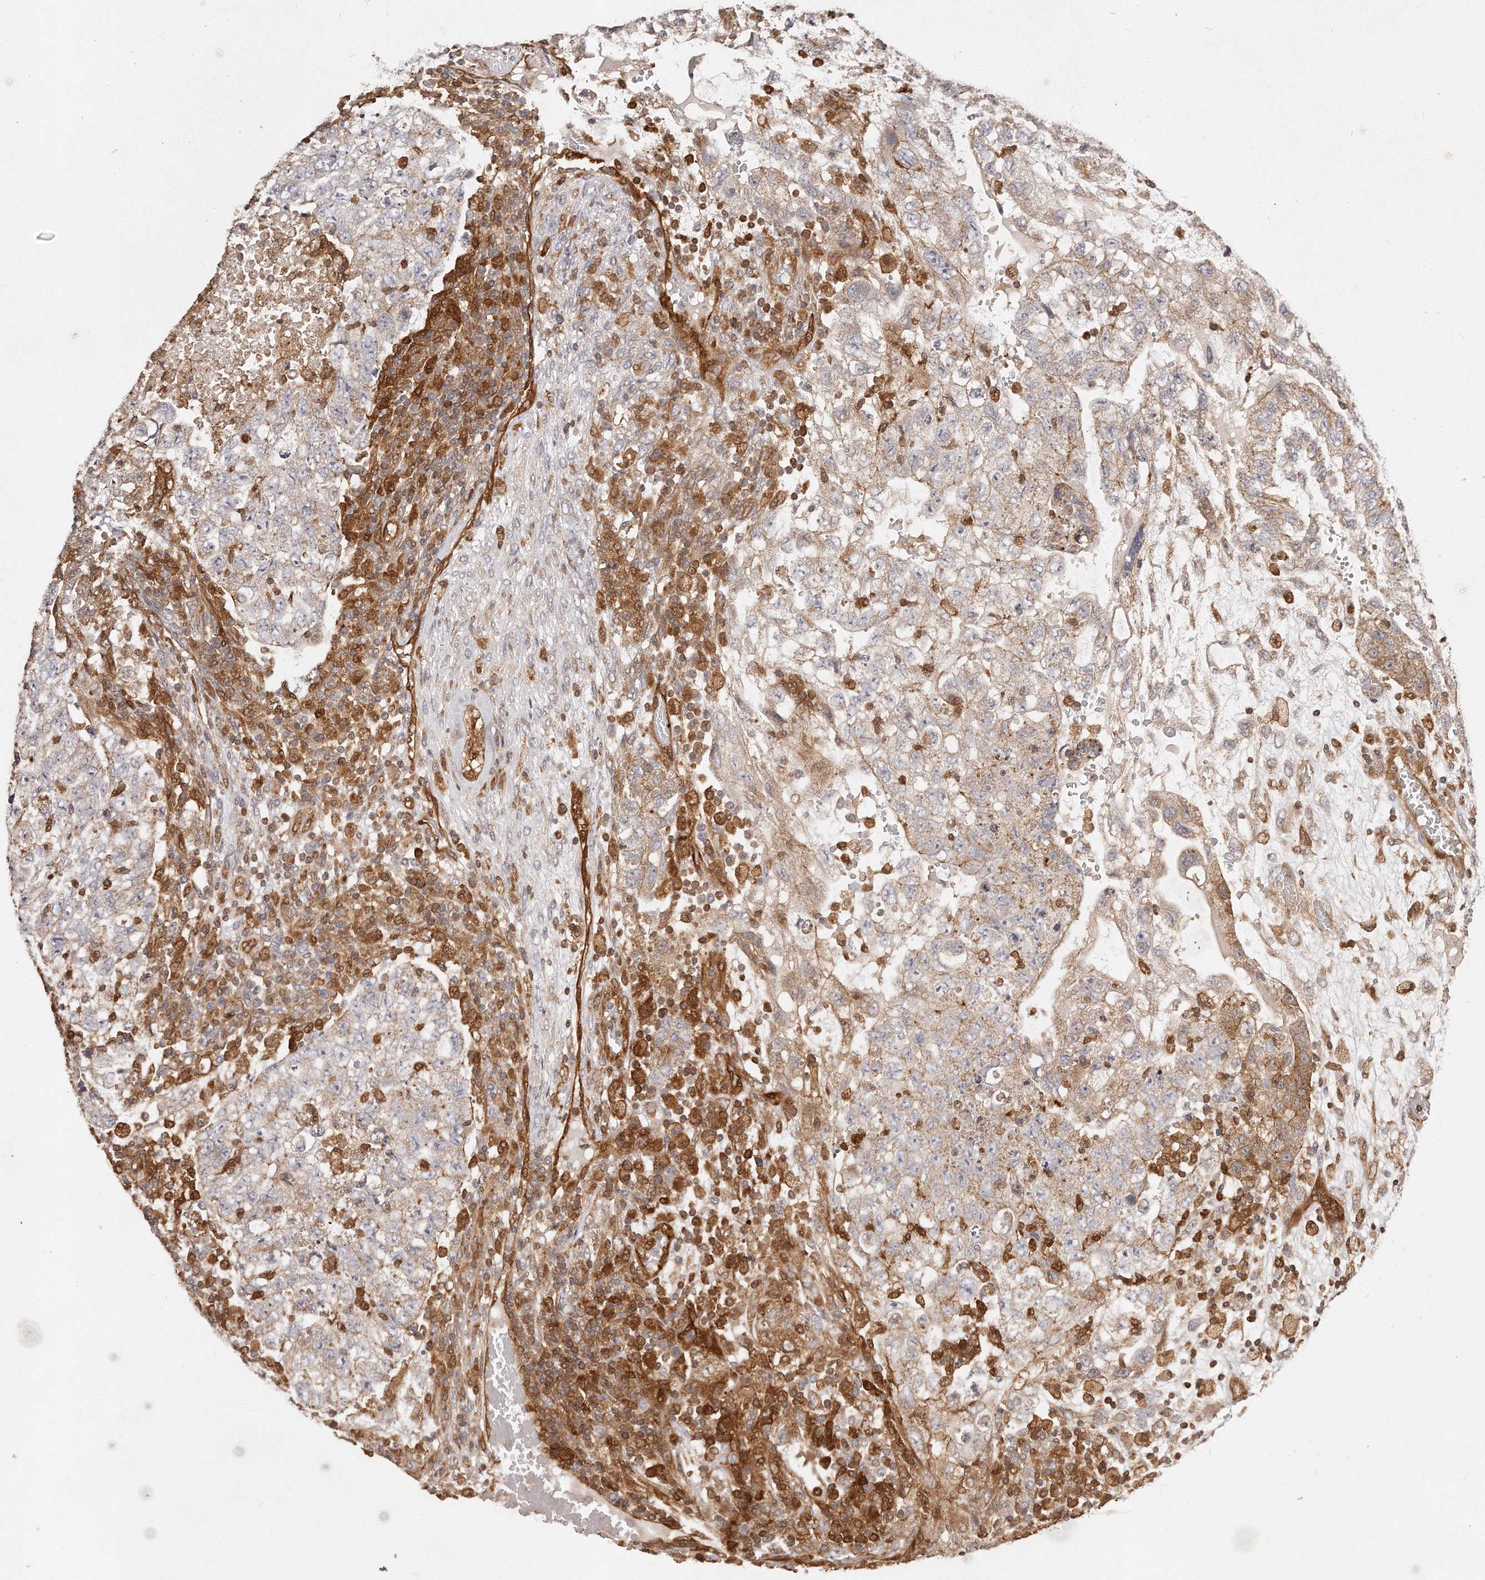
{"staining": {"intensity": "weak", "quantity": "25%-75%", "location": "cytoplasmic/membranous"}, "tissue": "testis cancer", "cell_type": "Tumor cells", "image_type": "cancer", "snomed": [{"axis": "morphology", "description": "Carcinoma, Embryonal, NOS"}, {"axis": "topography", "description": "Testis"}], "caption": "This is a histology image of immunohistochemistry (IHC) staining of testis cancer (embryonal carcinoma), which shows weak positivity in the cytoplasmic/membranous of tumor cells.", "gene": "GBP4", "patient": {"sex": "male", "age": 36}}